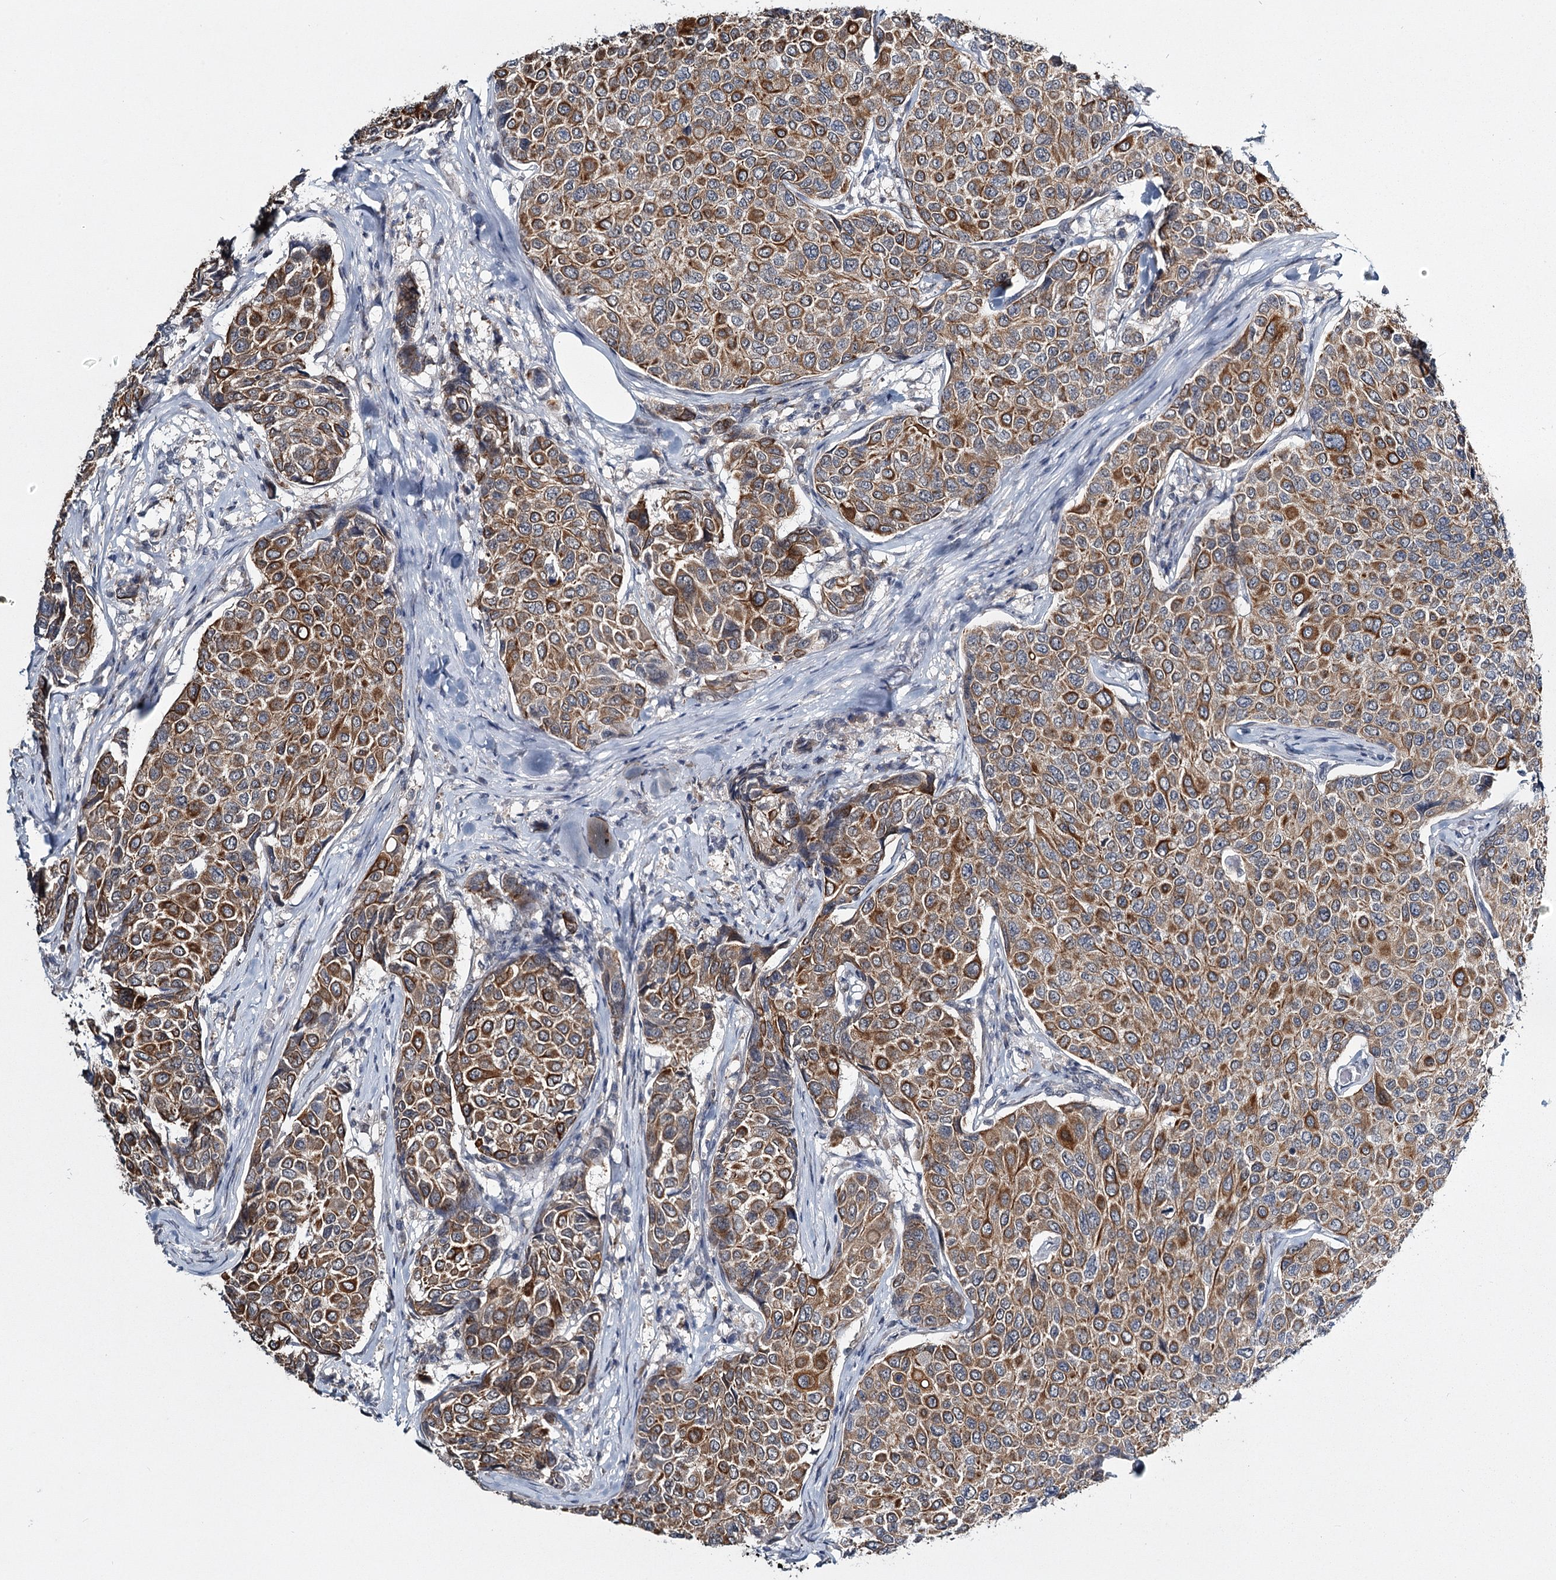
{"staining": {"intensity": "moderate", "quantity": ">75%", "location": "cytoplasmic/membranous"}, "tissue": "breast cancer", "cell_type": "Tumor cells", "image_type": "cancer", "snomed": [{"axis": "morphology", "description": "Duct carcinoma"}, {"axis": "topography", "description": "Breast"}], "caption": "Immunohistochemistry (IHC) (DAB) staining of breast cancer (infiltrating ductal carcinoma) reveals moderate cytoplasmic/membranous protein staining in about >75% of tumor cells.", "gene": "TMEM70", "patient": {"sex": "female", "age": 55}}